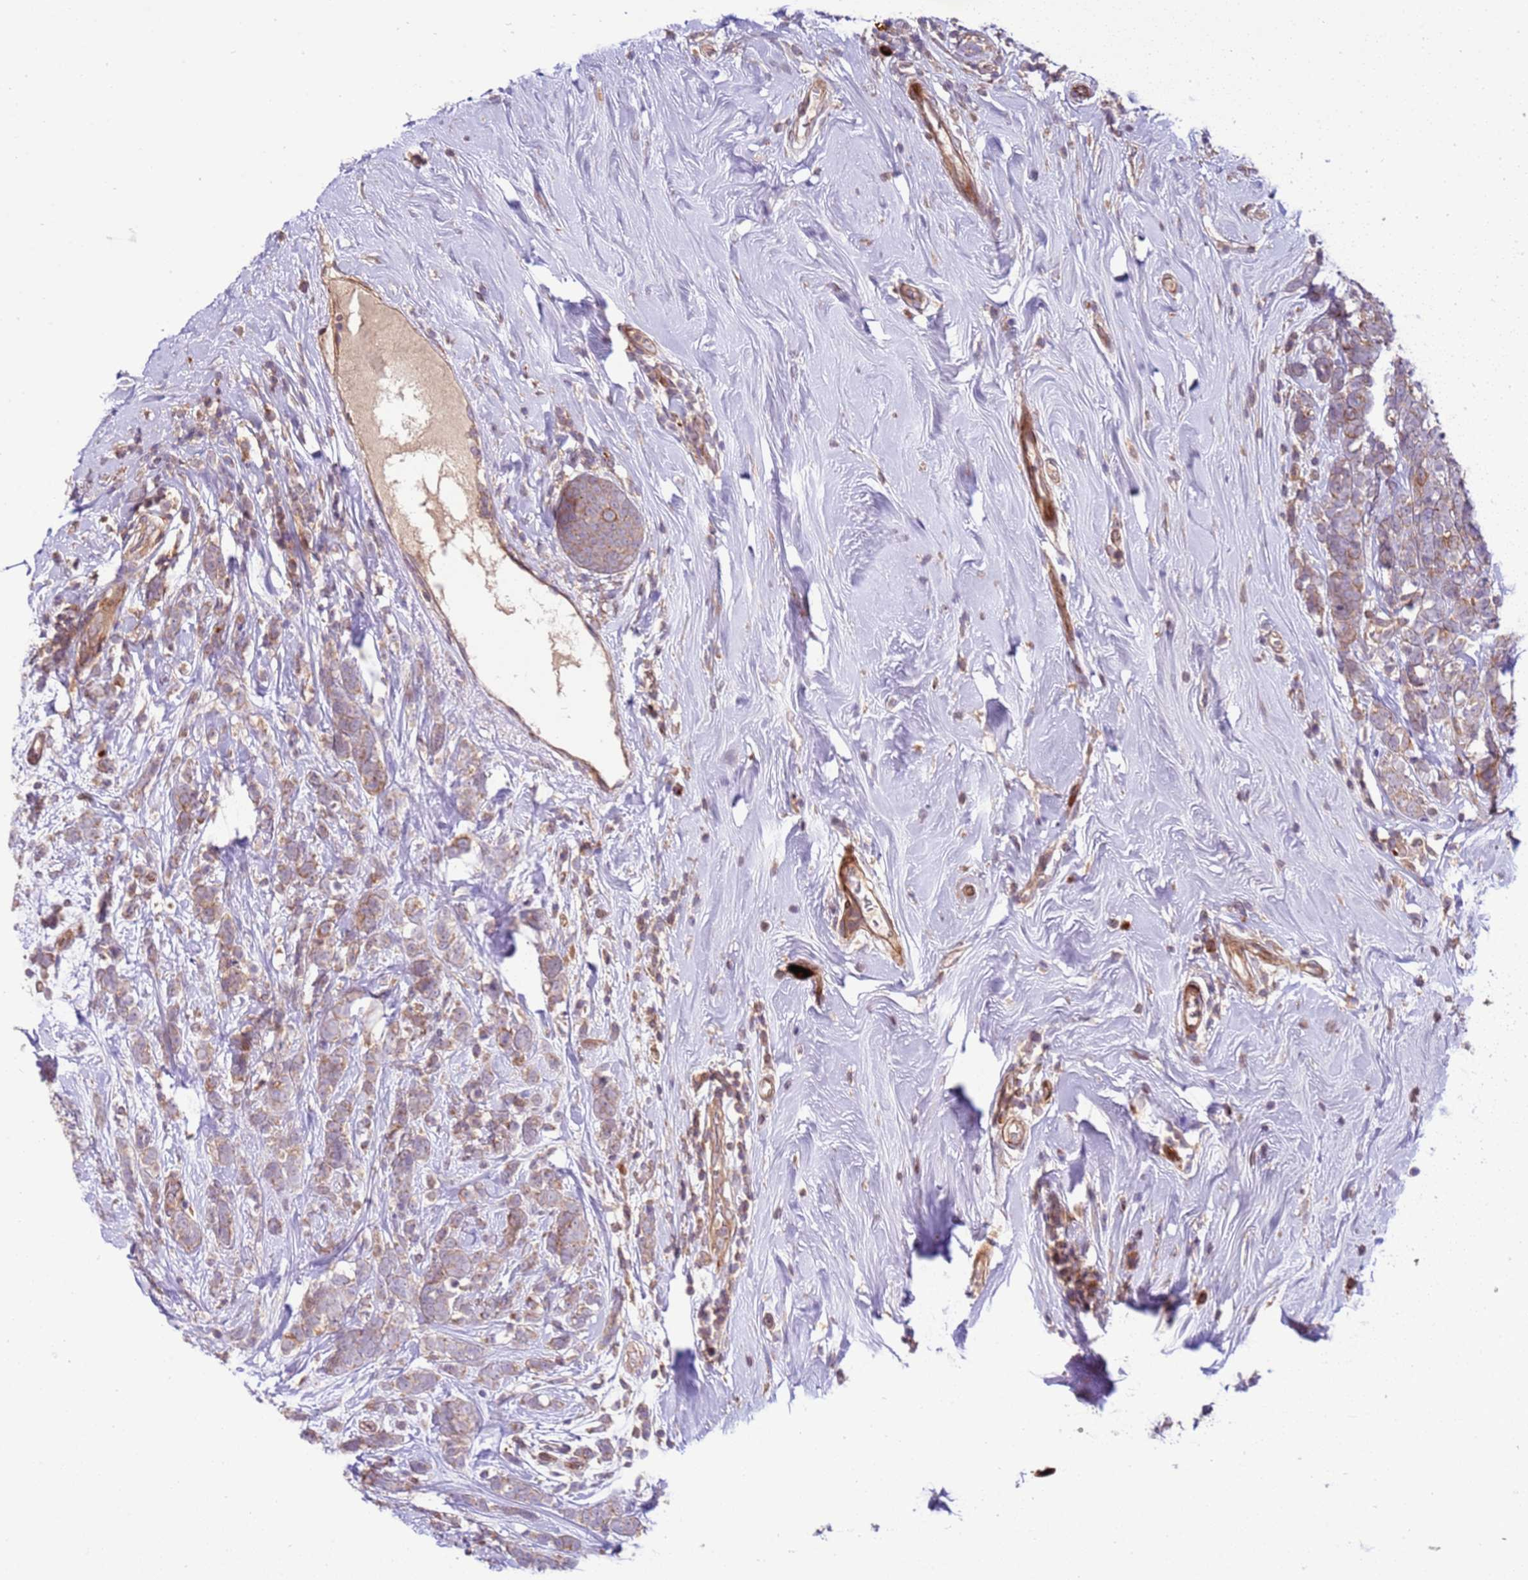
{"staining": {"intensity": "weak", "quantity": "25%-75%", "location": "cytoplasmic/membranous"}, "tissue": "breast cancer", "cell_type": "Tumor cells", "image_type": "cancer", "snomed": [{"axis": "morphology", "description": "Lobular carcinoma"}, {"axis": "topography", "description": "Breast"}], "caption": "The micrograph reveals immunohistochemical staining of breast lobular carcinoma. There is weak cytoplasmic/membranous staining is identified in approximately 25%-75% of tumor cells.", "gene": "ZNF624", "patient": {"sex": "female", "age": 58}}